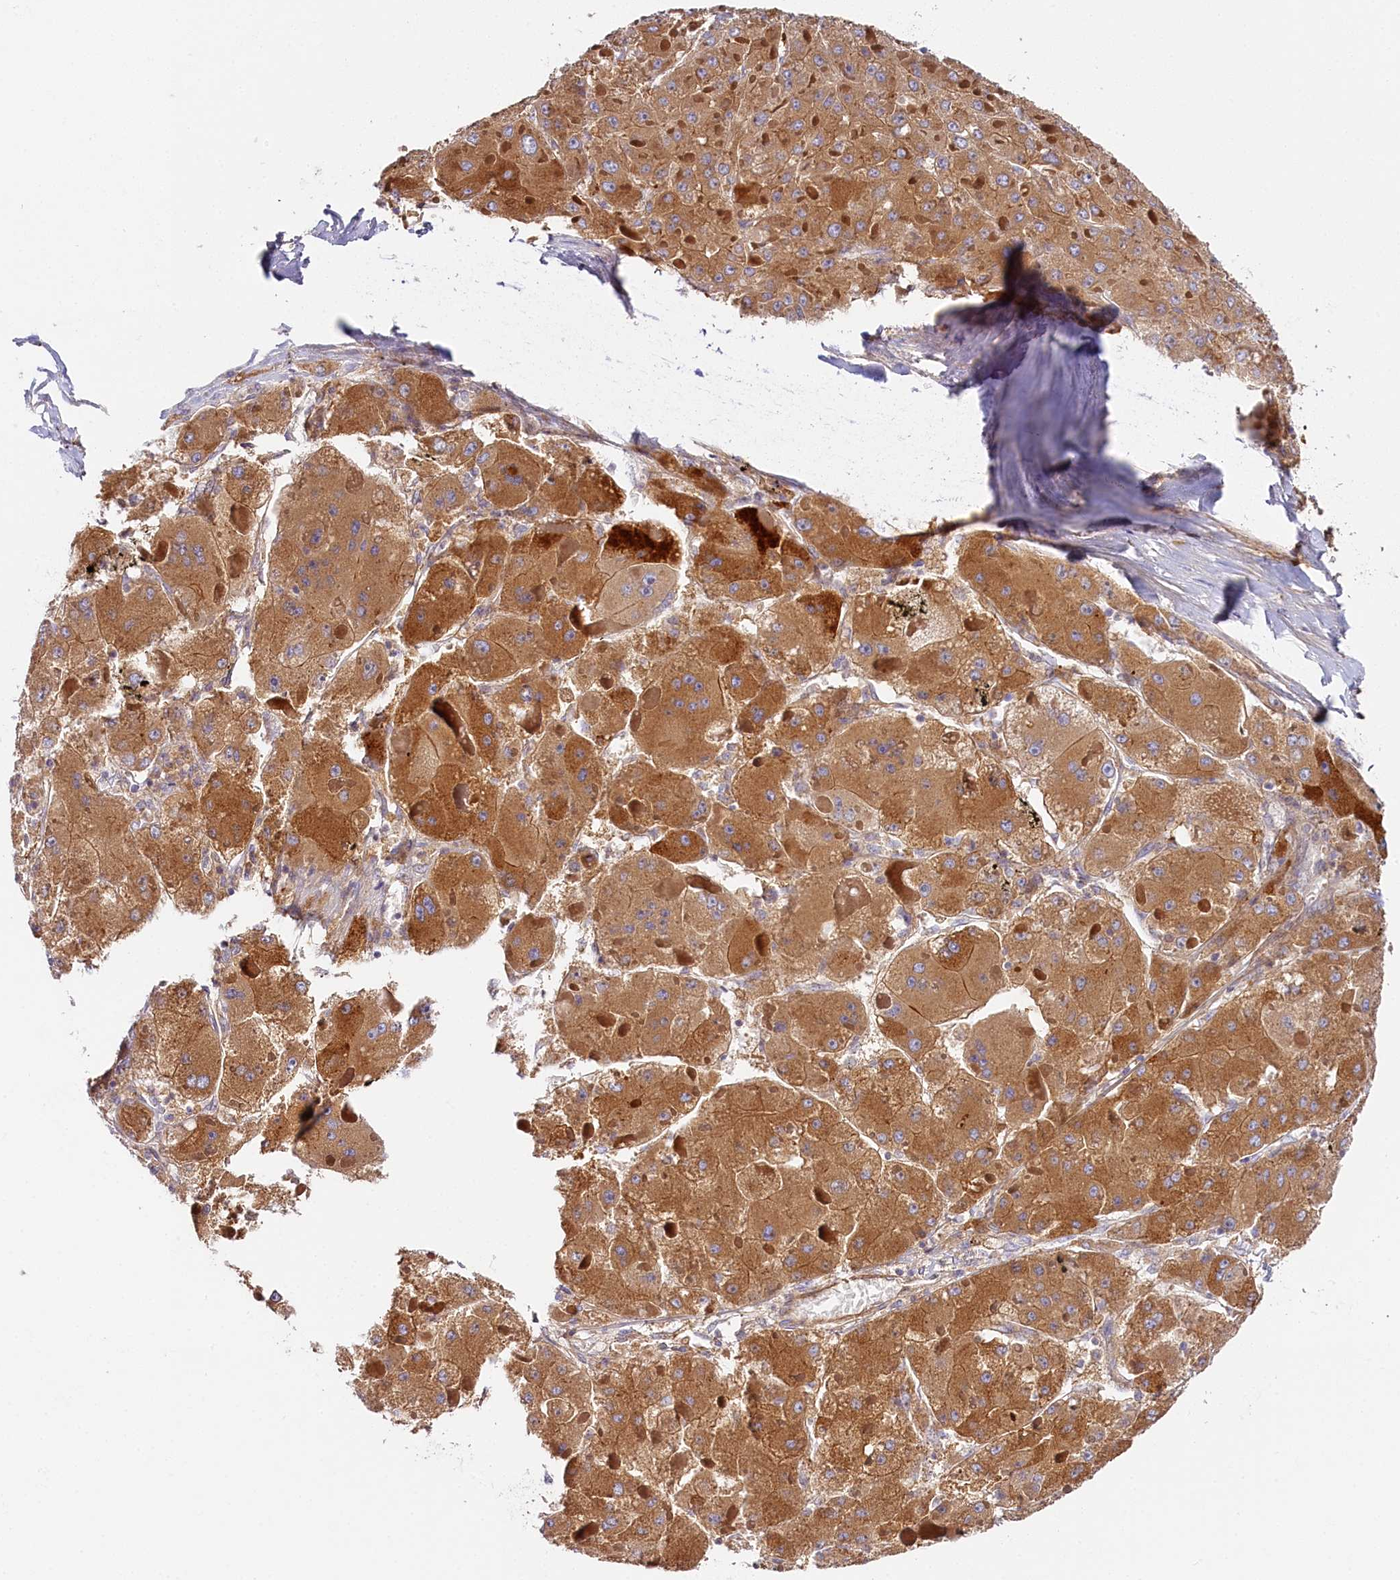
{"staining": {"intensity": "moderate", "quantity": ">75%", "location": "cytoplasmic/membranous,nuclear"}, "tissue": "liver cancer", "cell_type": "Tumor cells", "image_type": "cancer", "snomed": [{"axis": "morphology", "description": "Carcinoma, Hepatocellular, NOS"}, {"axis": "topography", "description": "Liver"}], "caption": "IHC histopathology image of human liver cancer stained for a protein (brown), which reveals medium levels of moderate cytoplasmic/membranous and nuclear staining in approximately >75% of tumor cells.", "gene": "KATNB1", "patient": {"sex": "female", "age": 73}}